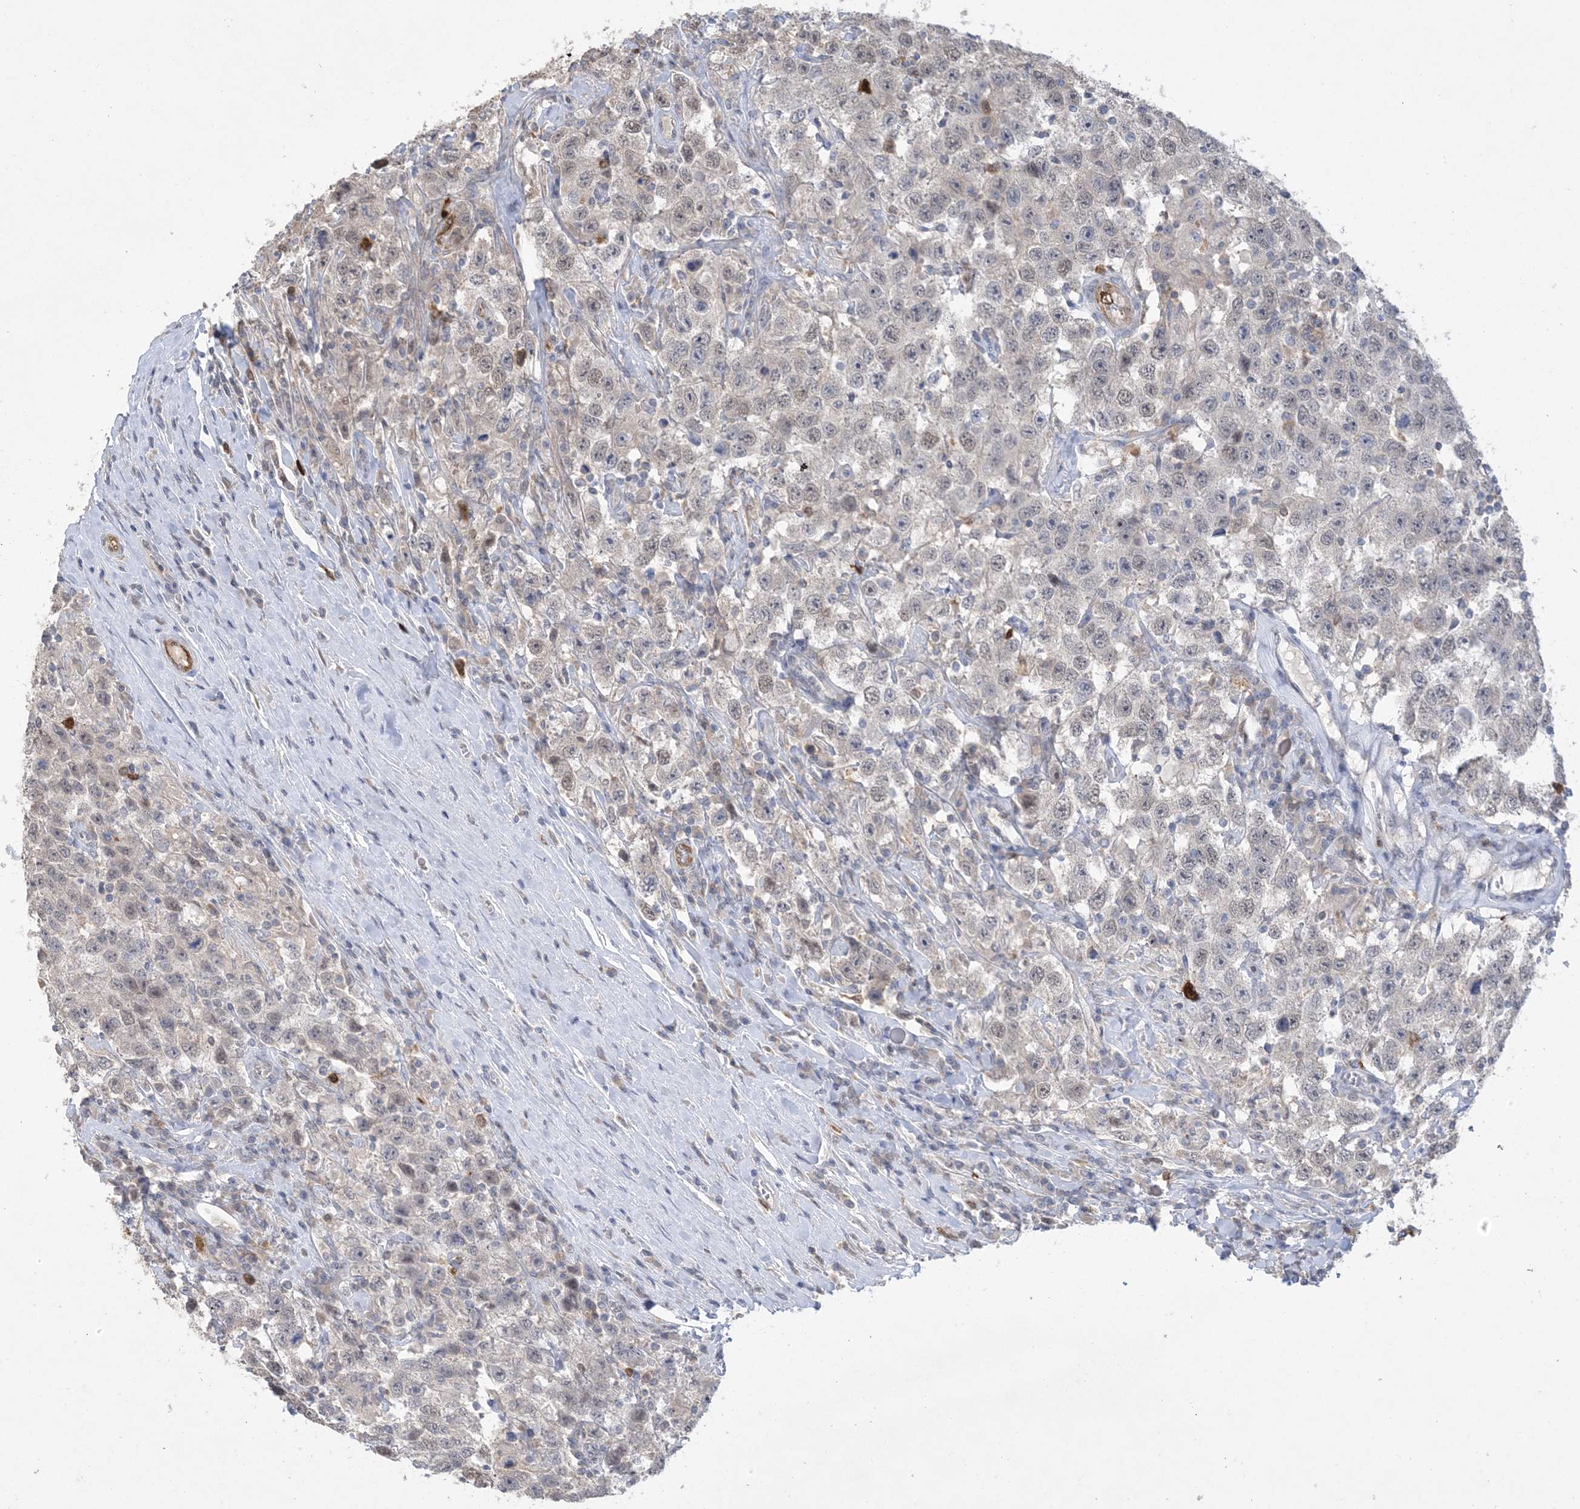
{"staining": {"intensity": "negative", "quantity": "none", "location": "none"}, "tissue": "testis cancer", "cell_type": "Tumor cells", "image_type": "cancer", "snomed": [{"axis": "morphology", "description": "Seminoma, NOS"}, {"axis": "topography", "description": "Testis"}], "caption": "Immunohistochemical staining of human testis seminoma exhibits no significant expression in tumor cells. Brightfield microscopy of IHC stained with DAB (brown) and hematoxylin (blue), captured at high magnification.", "gene": "HMGCS1", "patient": {"sex": "male", "age": 41}}